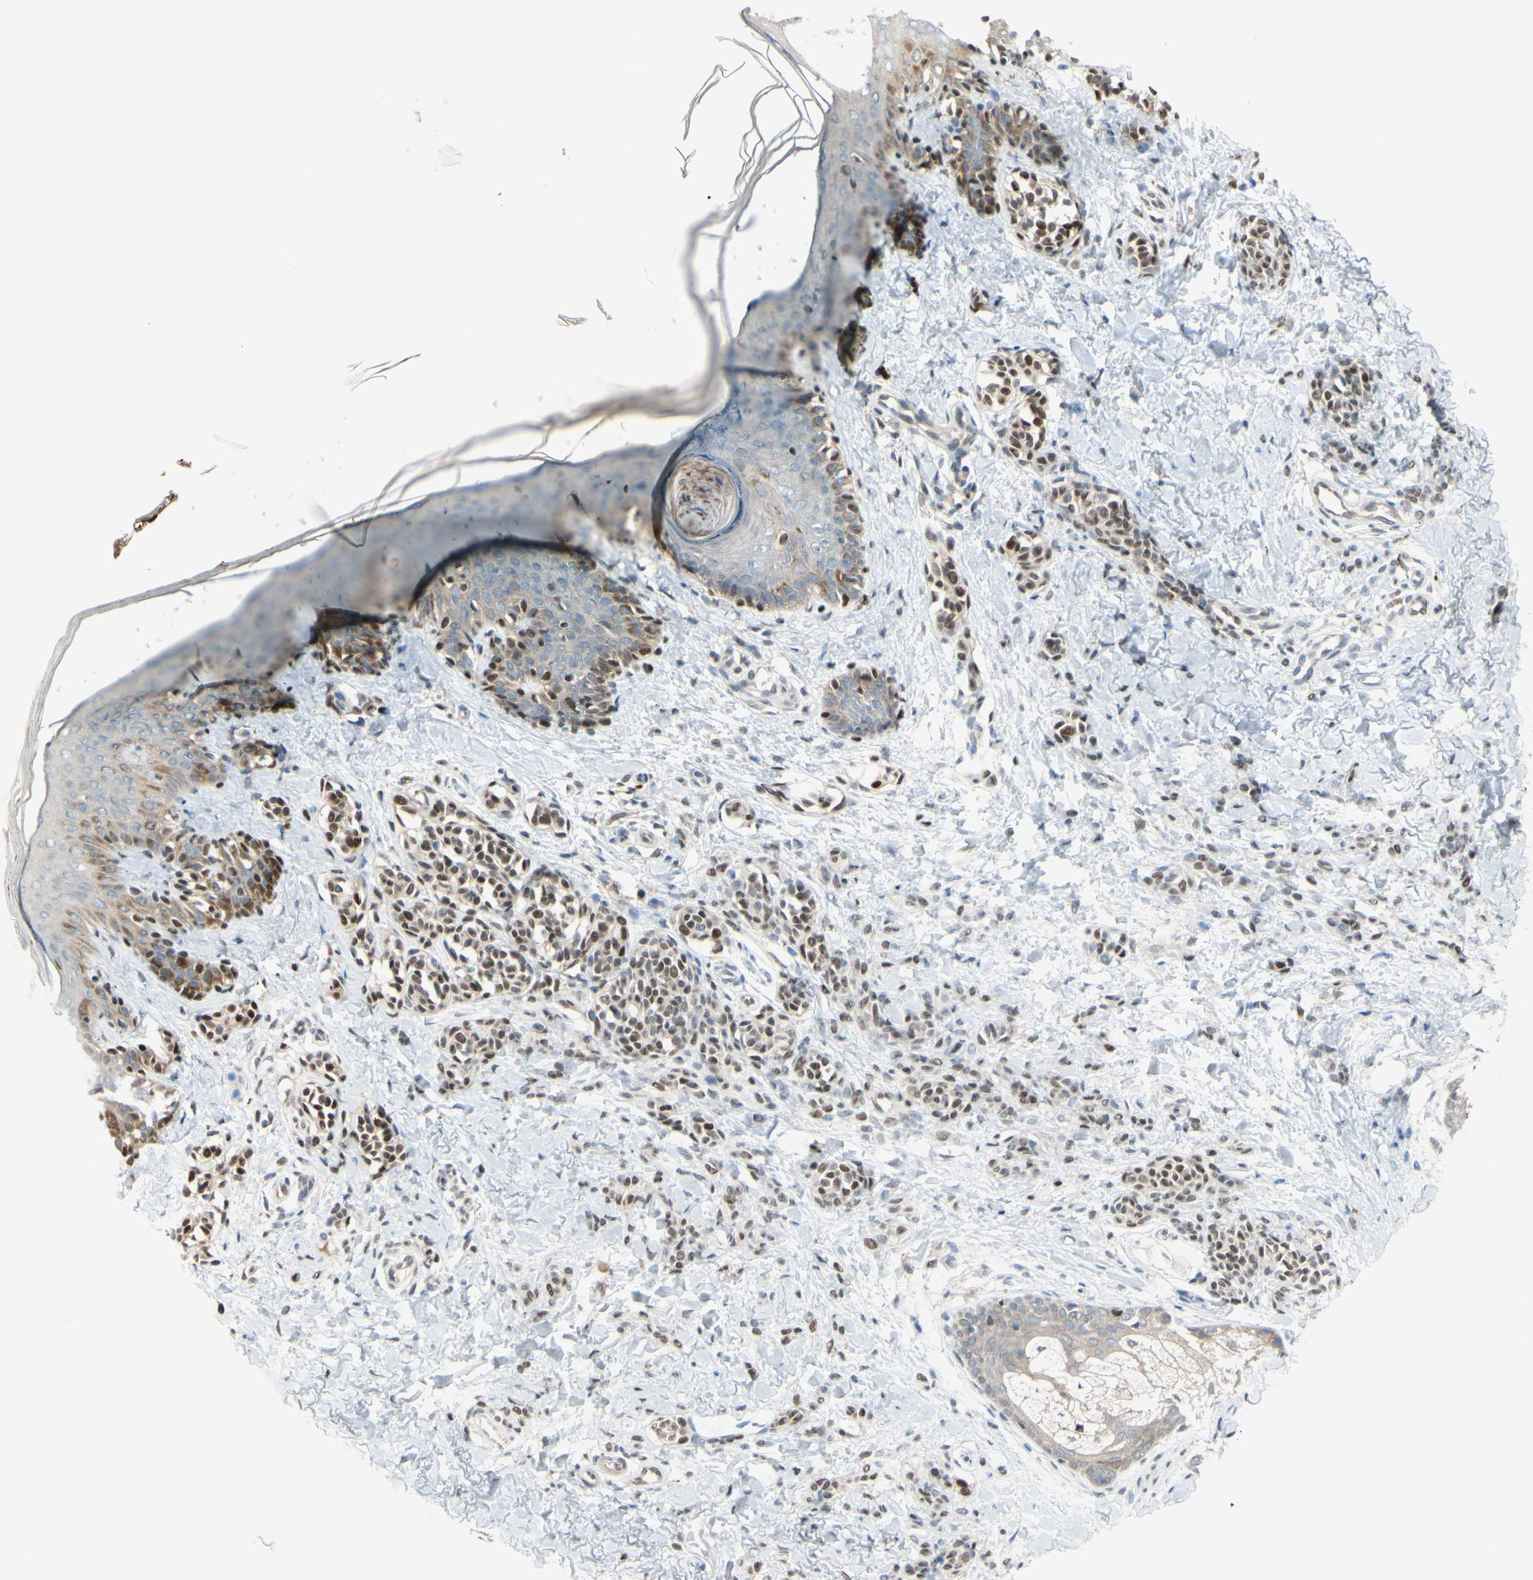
{"staining": {"intensity": "negative", "quantity": "none", "location": "none"}, "tissue": "skin", "cell_type": "Fibroblasts", "image_type": "normal", "snomed": [{"axis": "morphology", "description": "Normal tissue, NOS"}, {"axis": "topography", "description": "Skin"}], "caption": "Immunohistochemical staining of normal skin reveals no significant expression in fibroblasts.", "gene": "PTTG1", "patient": {"sex": "male", "age": 16}}